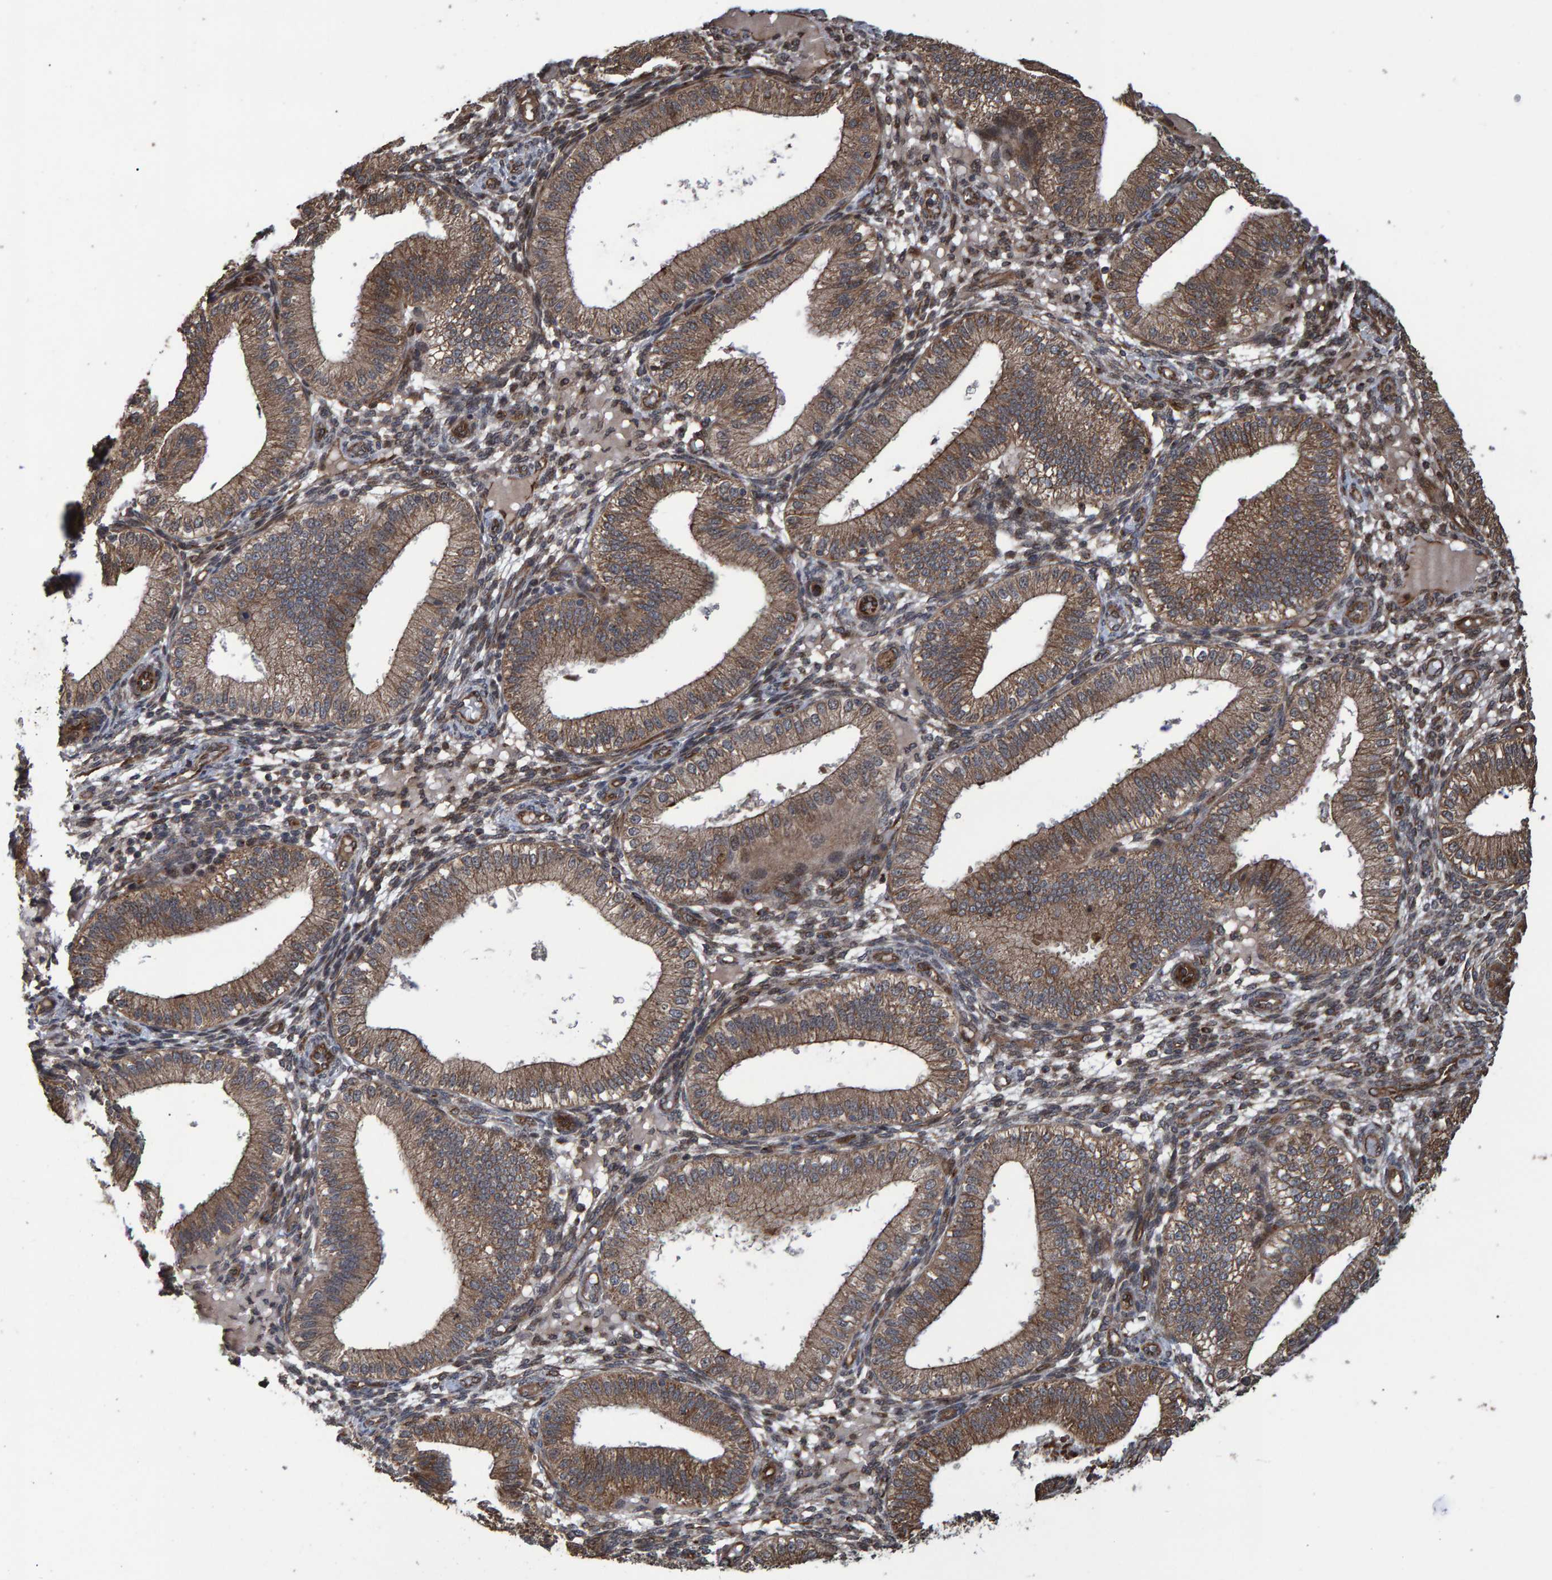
{"staining": {"intensity": "moderate", "quantity": "25%-75%", "location": "cytoplasmic/membranous,nuclear"}, "tissue": "endometrium", "cell_type": "Cells in endometrial stroma", "image_type": "normal", "snomed": [{"axis": "morphology", "description": "Normal tissue, NOS"}, {"axis": "topography", "description": "Endometrium"}], "caption": "Immunohistochemical staining of unremarkable endometrium shows medium levels of moderate cytoplasmic/membranous,nuclear staining in approximately 25%-75% of cells in endometrial stroma.", "gene": "TRIM68", "patient": {"sex": "female", "age": 39}}